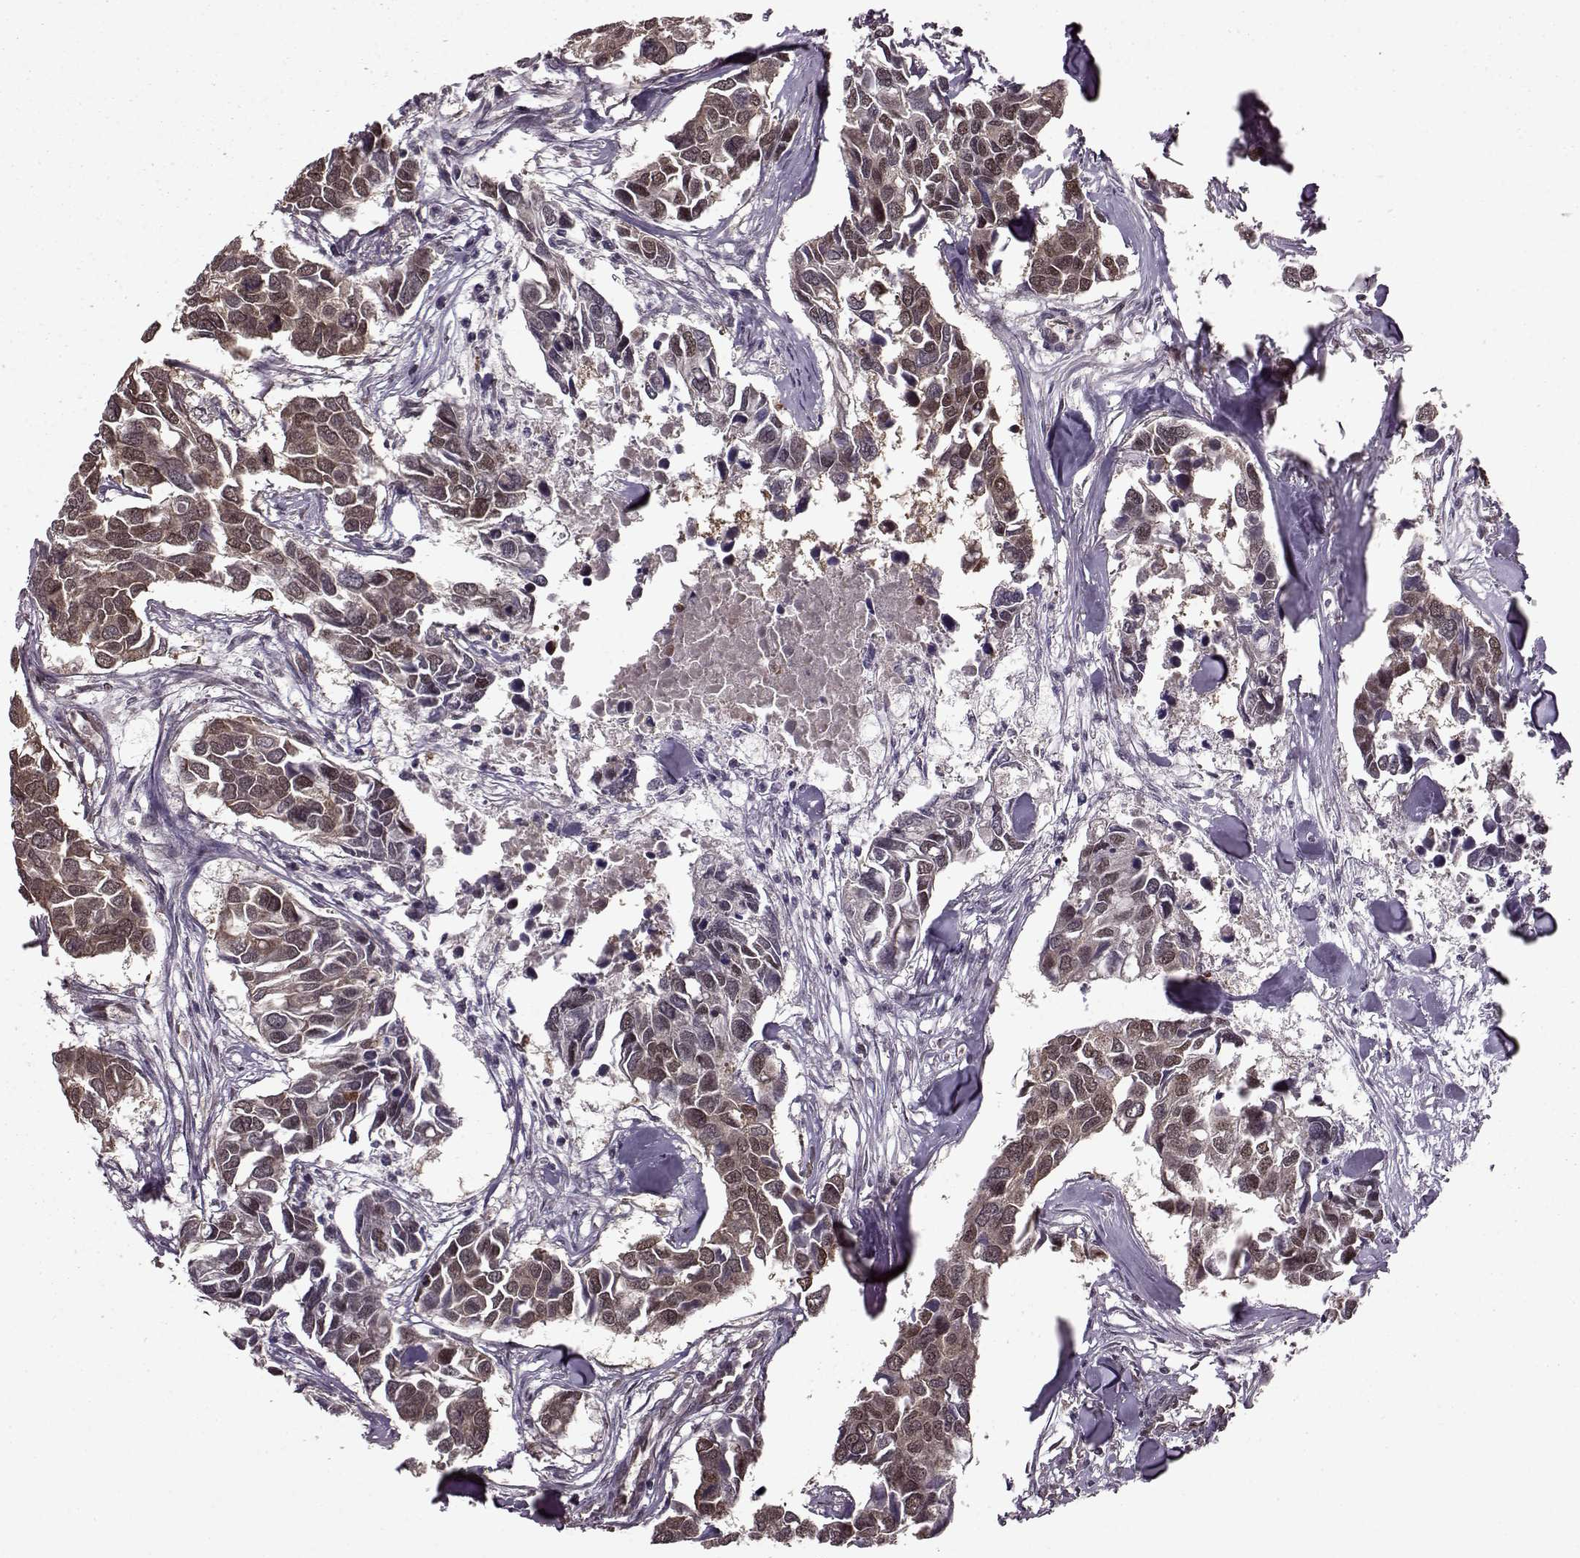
{"staining": {"intensity": "moderate", "quantity": "25%-75%", "location": "nuclear"}, "tissue": "breast cancer", "cell_type": "Tumor cells", "image_type": "cancer", "snomed": [{"axis": "morphology", "description": "Duct carcinoma"}, {"axis": "topography", "description": "Breast"}], "caption": "A photomicrograph showing moderate nuclear staining in approximately 25%-75% of tumor cells in breast invasive ductal carcinoma, as visualized by brown immunohistochemical staining.", "gene": "FTO", "patient": {"sex": "female", "age": 83}}